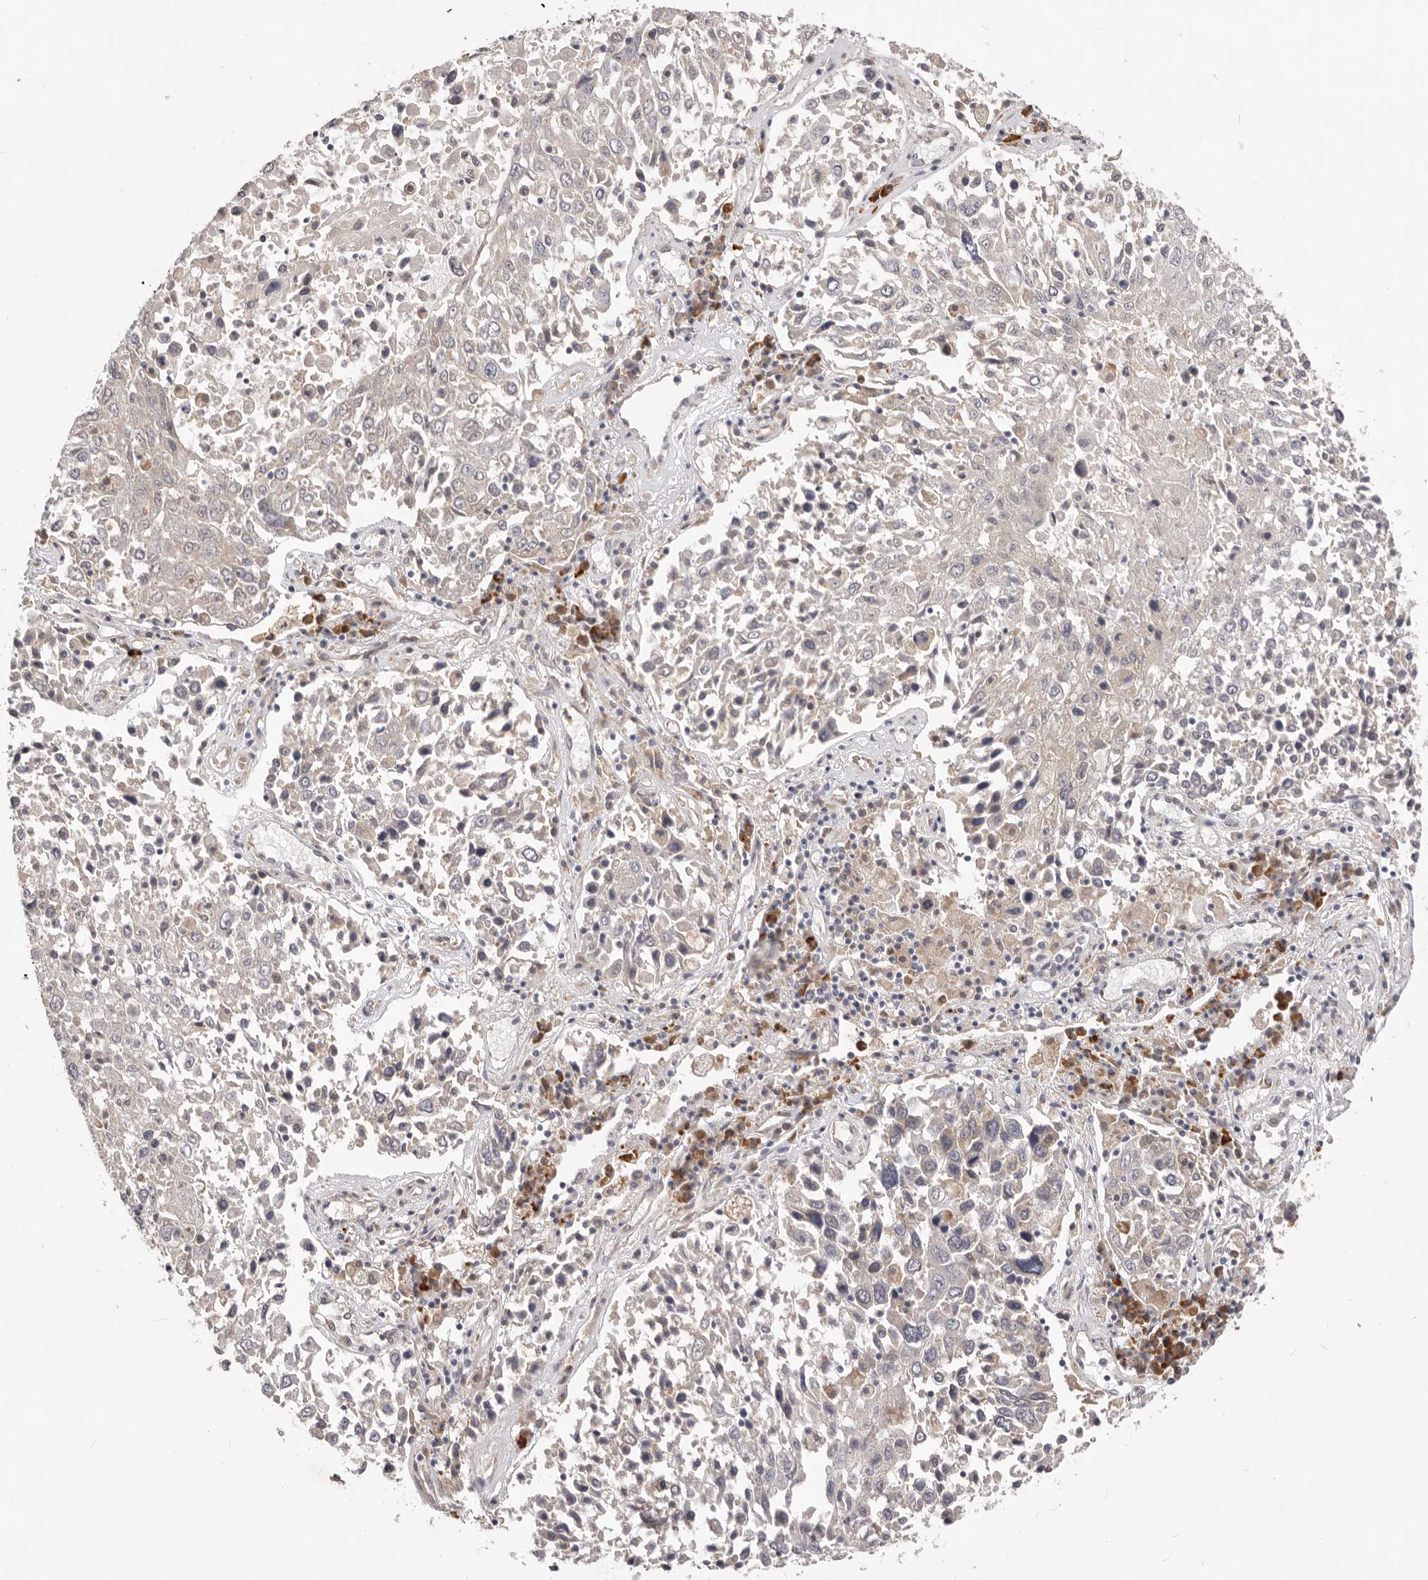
{"staining": {"intensity": "negative", "quantity": "none", "location": "none"}, "tissue": "lung cancer", "cell_type": "Tumor cells", "image_type": "cancer", "snomed": [{"axis": "morphology", "description": "Squamous cell carcinoma, NOS"}, {"axis": "topography", "description": "Lung"}], "caption": "Lung cancer (squamous cell carcinoma) was stained to show a protein in brown. There is no significant positivity in tumor cells. (Stains: DAB immunohistochemistry (IHC) with hematoxylin counter stain, Microscopy: brightfield microscopy at high magnification).", "gene": "WDR77", "patient": {"sex": "male", "age": 65}}